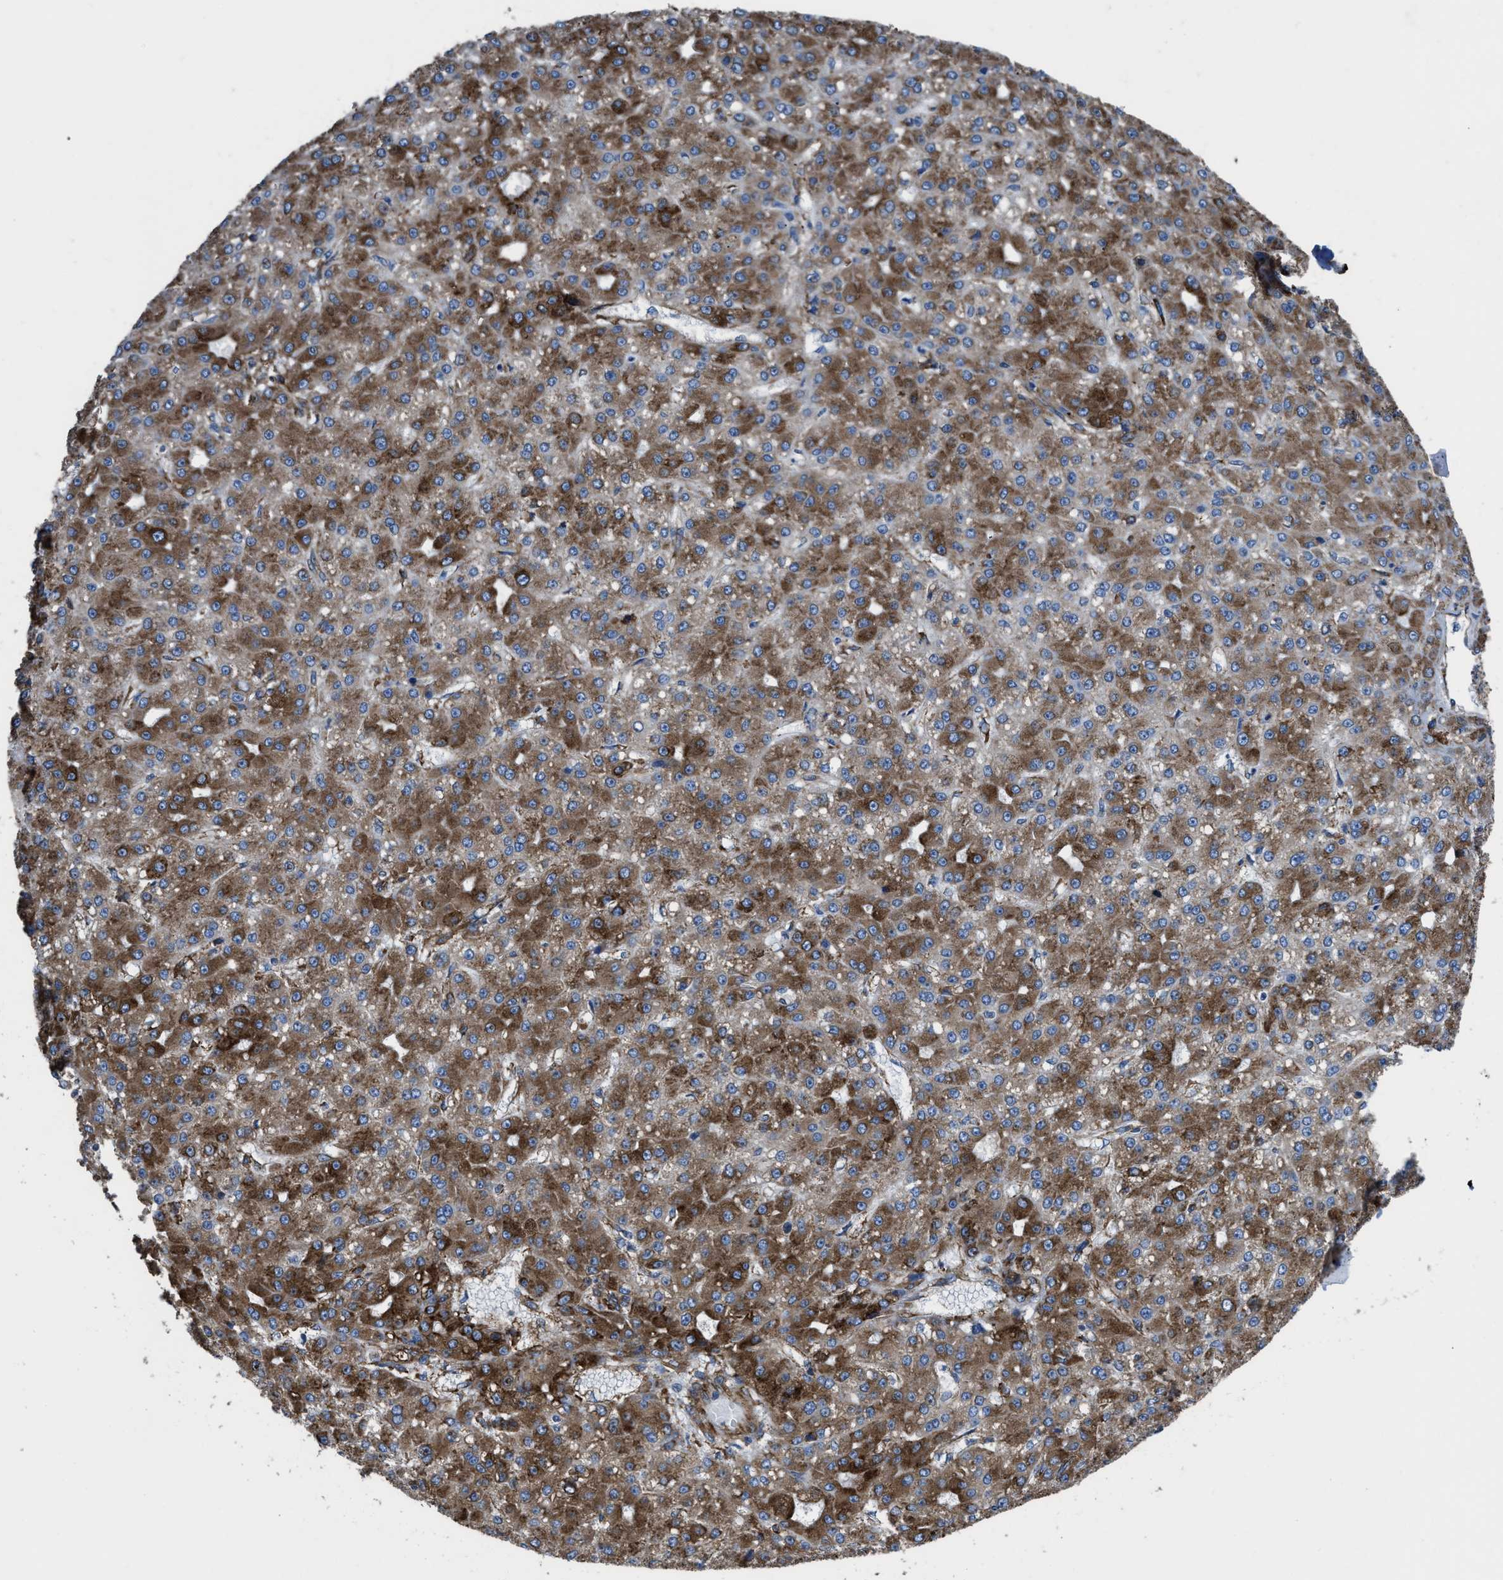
{"staining": {"intensity": "moderate", "quantity": ">75%", "location": "cytoplasmic/membranous"}, "tissue": "liver cancer", "cell_type": "Tumor cells", "image_type": "cancer", "snomed": [{"axis": "morphology", "description": "Carcinoma, Hepatocellular, NOS"}, {"axis": "topography", "description": "Liver"}], "caption": "Immunohistochemical staining of human hepatocellular carcinoma (liver) demonstrates moderate cytoplasmic/membranous protein positivity in approximately >75% of tumor cells.", "gene": "CAPRIN1", "patient": {"sex": "male", "age": 67}}